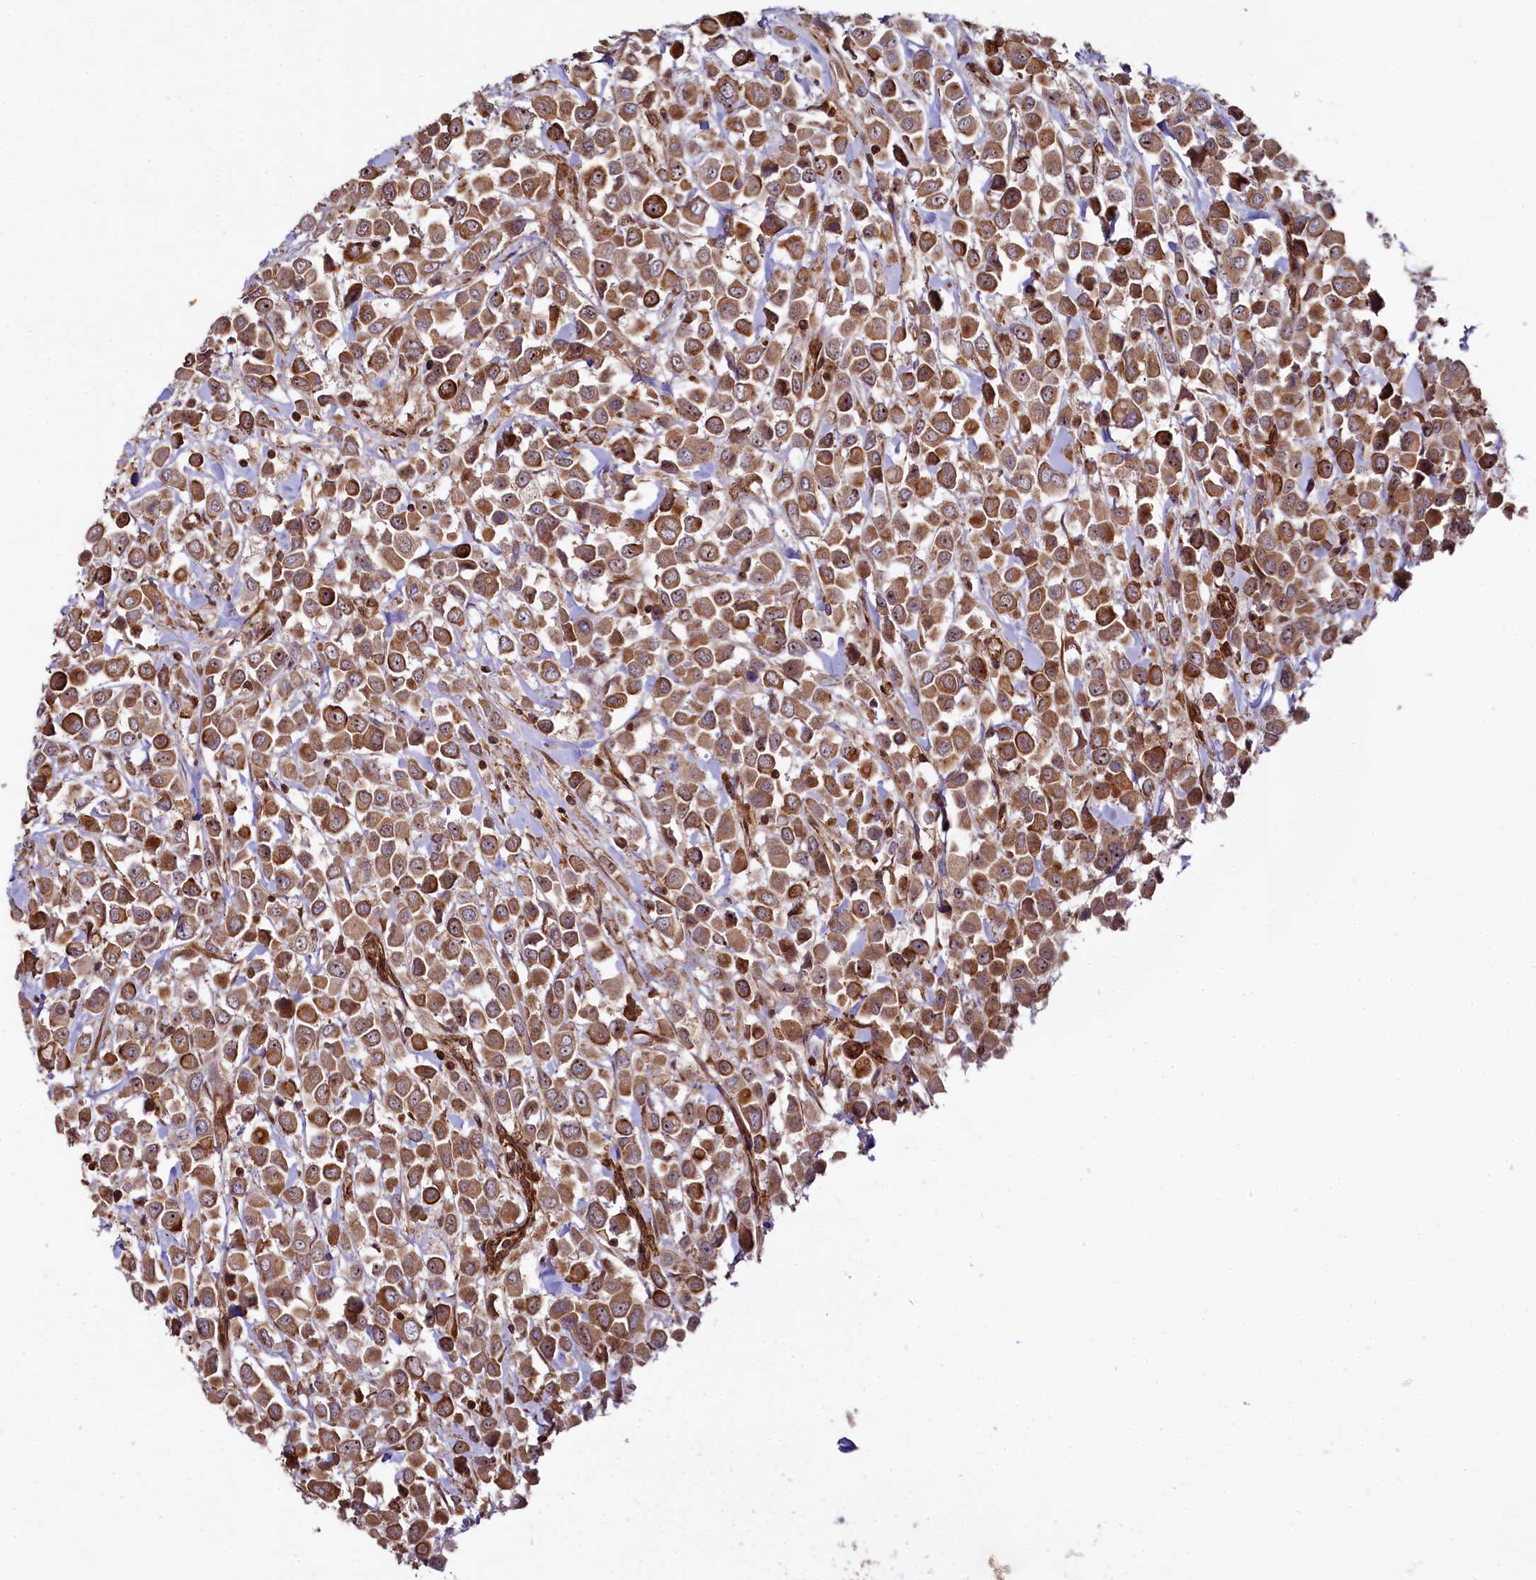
{"staining": {"intensity": "moderate", "quantity": ">75%", "location": "cytoplasmic/membranous"}, "tissue": "breast cancer", "cell_type": "Tumor cells", "image_type": "cancer", "snomed": [{"axis": "morphology", "description": "Duct carcinoma"}, {"axis": "topography", "description": "Breast"}], "caption": "Immunohistochemistry (IHC) histopathology image of neoplastic tissue: breast cancer stained using IHC exhibits medium levels of moderate protein expression localized specifically in the cytoplasmic/membranous of tumor cells, appearing as a cytoplasmic/membranous brown color.", "gene": "SVIP", "patient": {"sex": "female", "age": 61}}